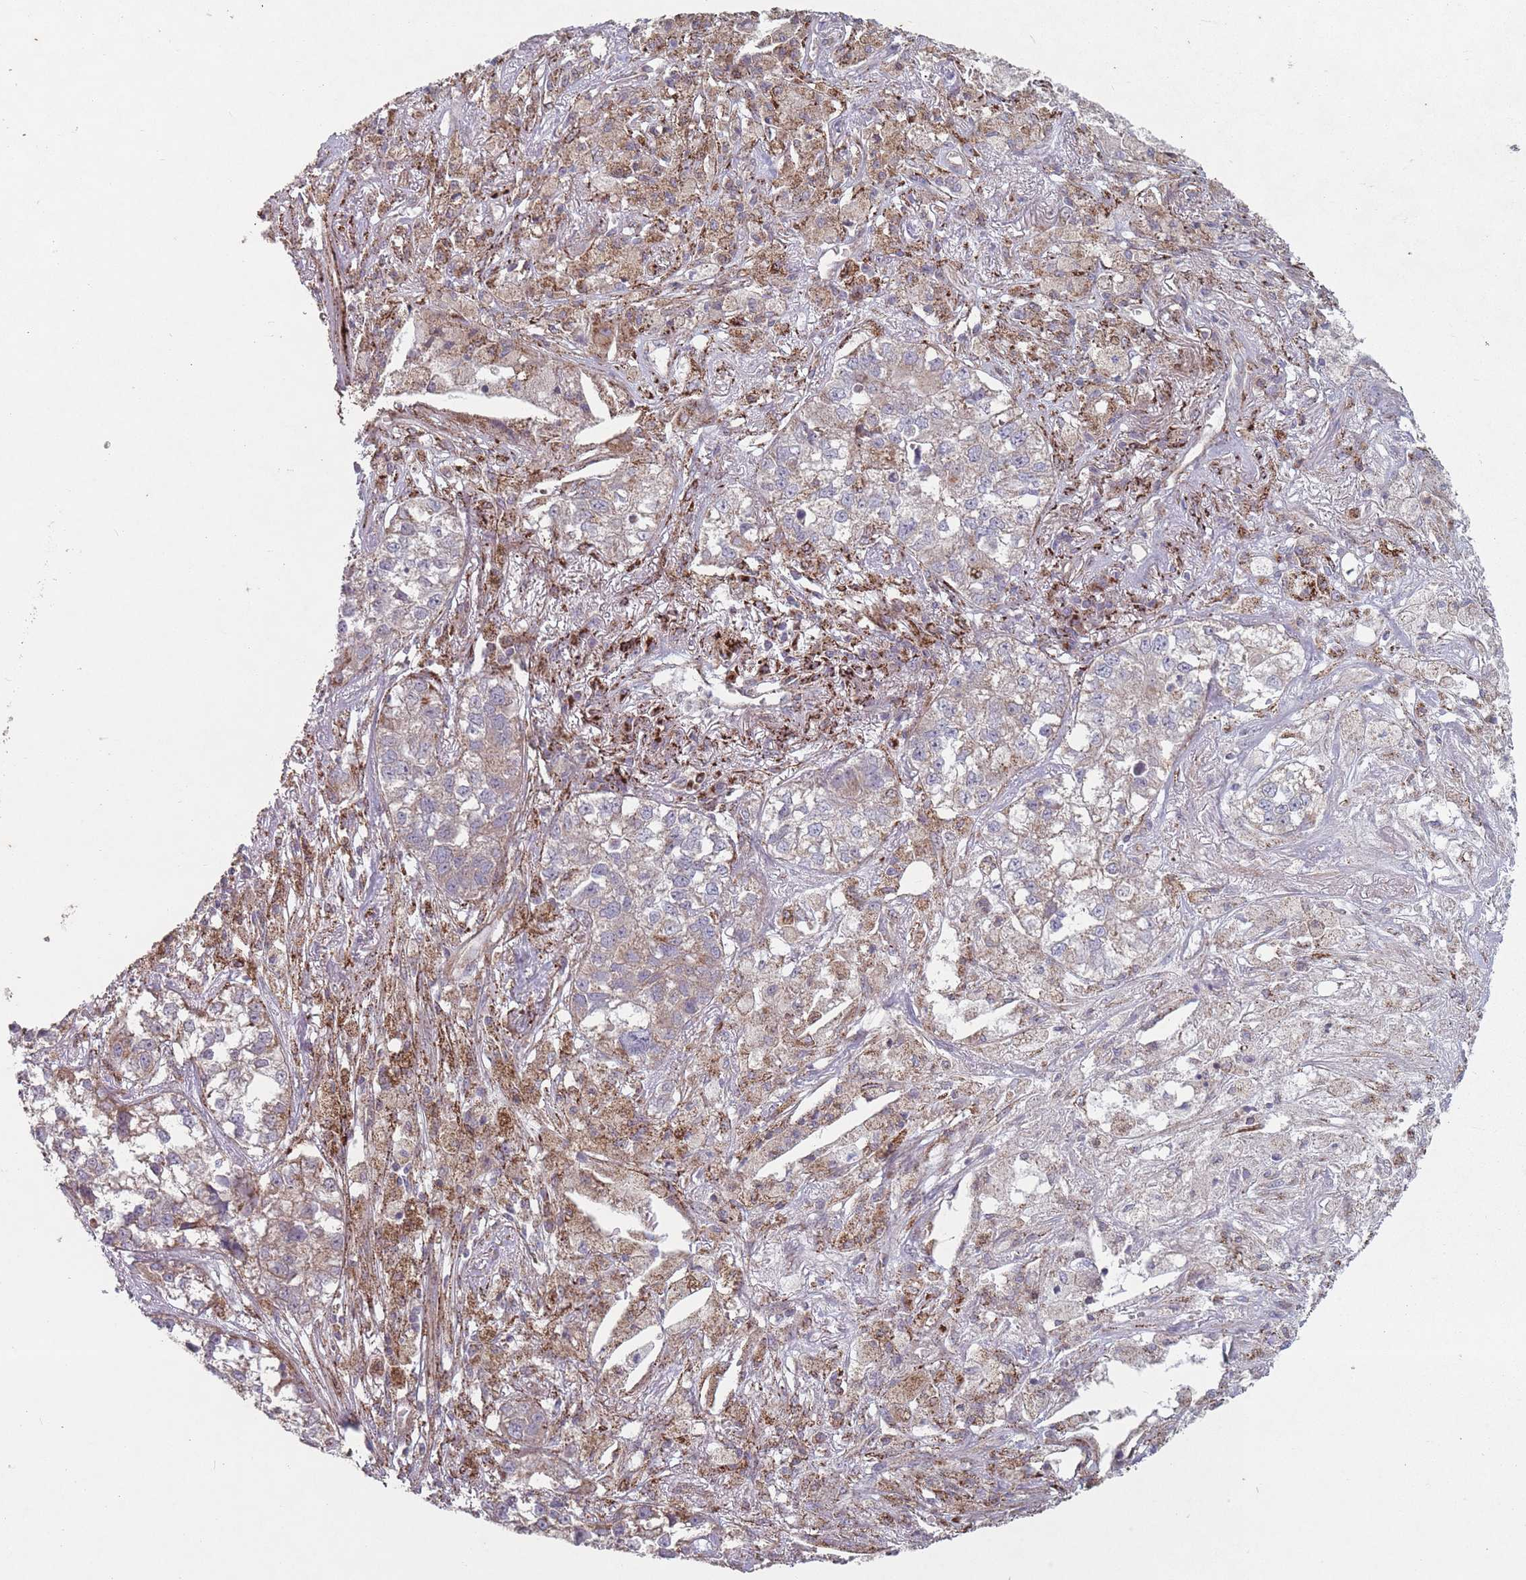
{"staining": {"intensity": "moderate", "quantity": "25%-75%", "location": "cytoplasmic/membranous"}, "tissue": "lung cancer", "cell_type": "Tumor cells", "image_type": "cancer", "snomed": [{"axis": "morphology", "description": "Adenocarcinoma, NOS"}, {"axis": "topography", "description": "Lung"}], "caption": "DAB (3,3'-diaminobenzidine) immunohistochemical staining of human lung adenocarcinoma reveals moderate cytoplasmic/membranous protein expression in about 25%-75% of tumor cells.", "gene": "OR10Q1", "patient": {"sex": "male", "age": 49}}